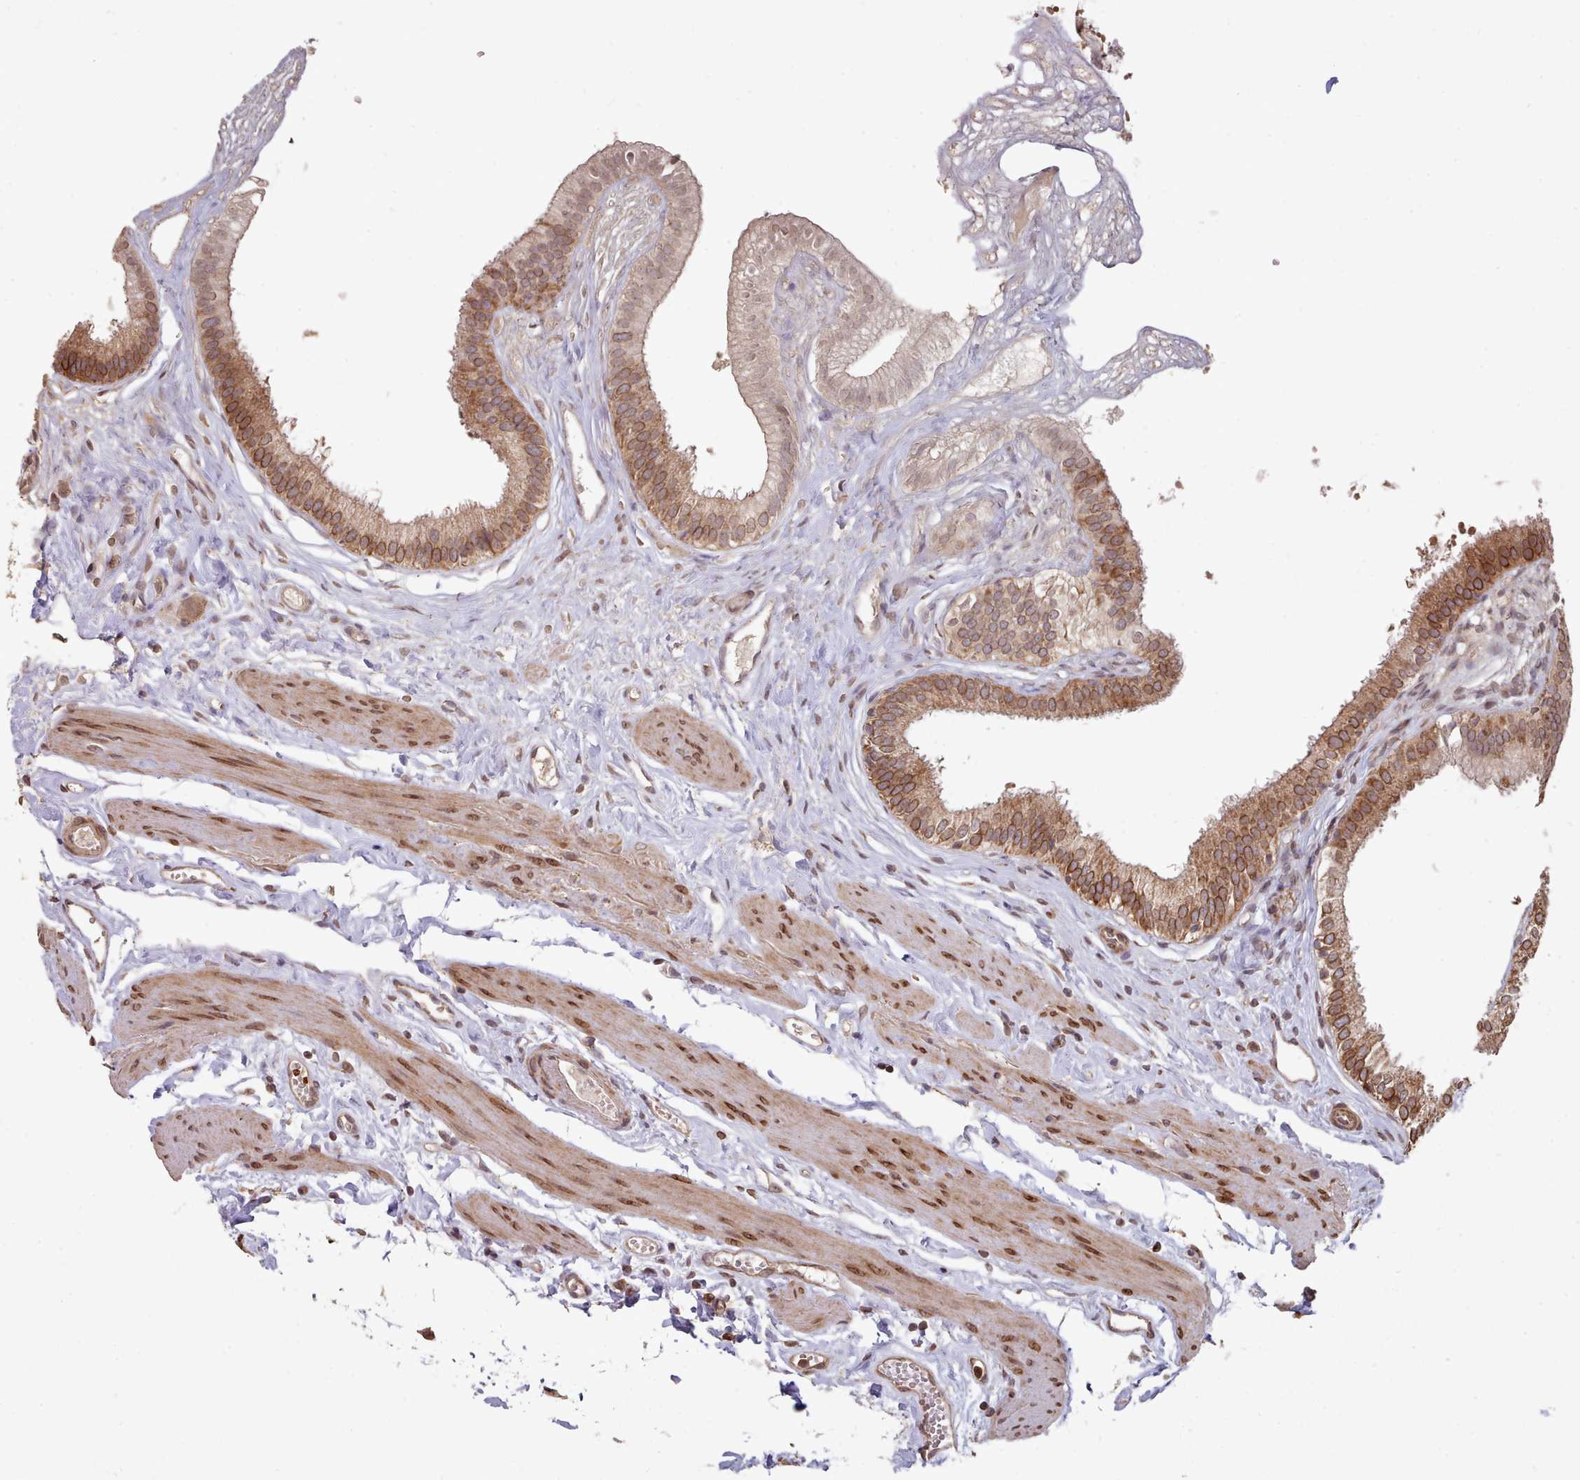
{"staining": {"intensity": "moderate", "quantity": ">75%", "location": "cytoplasmic/membranous,nuclear"}, "tissue": "gallbladder", "cell_type": "Glandular cells", "image_type": "normal", "snomed": [{"axis": "morphology", "description": "Normal tissue, NOS"}, {"axis": "topography", "description": "Gallbladder"}], "caption": "Glandular cells show moderate cytoplasmic/membranous,nuclear positivity in approximately >75% of cells in normal gallbladder.", "gene": "TOR1AIP1", "patient": {"sex": "female", "age": 54}}